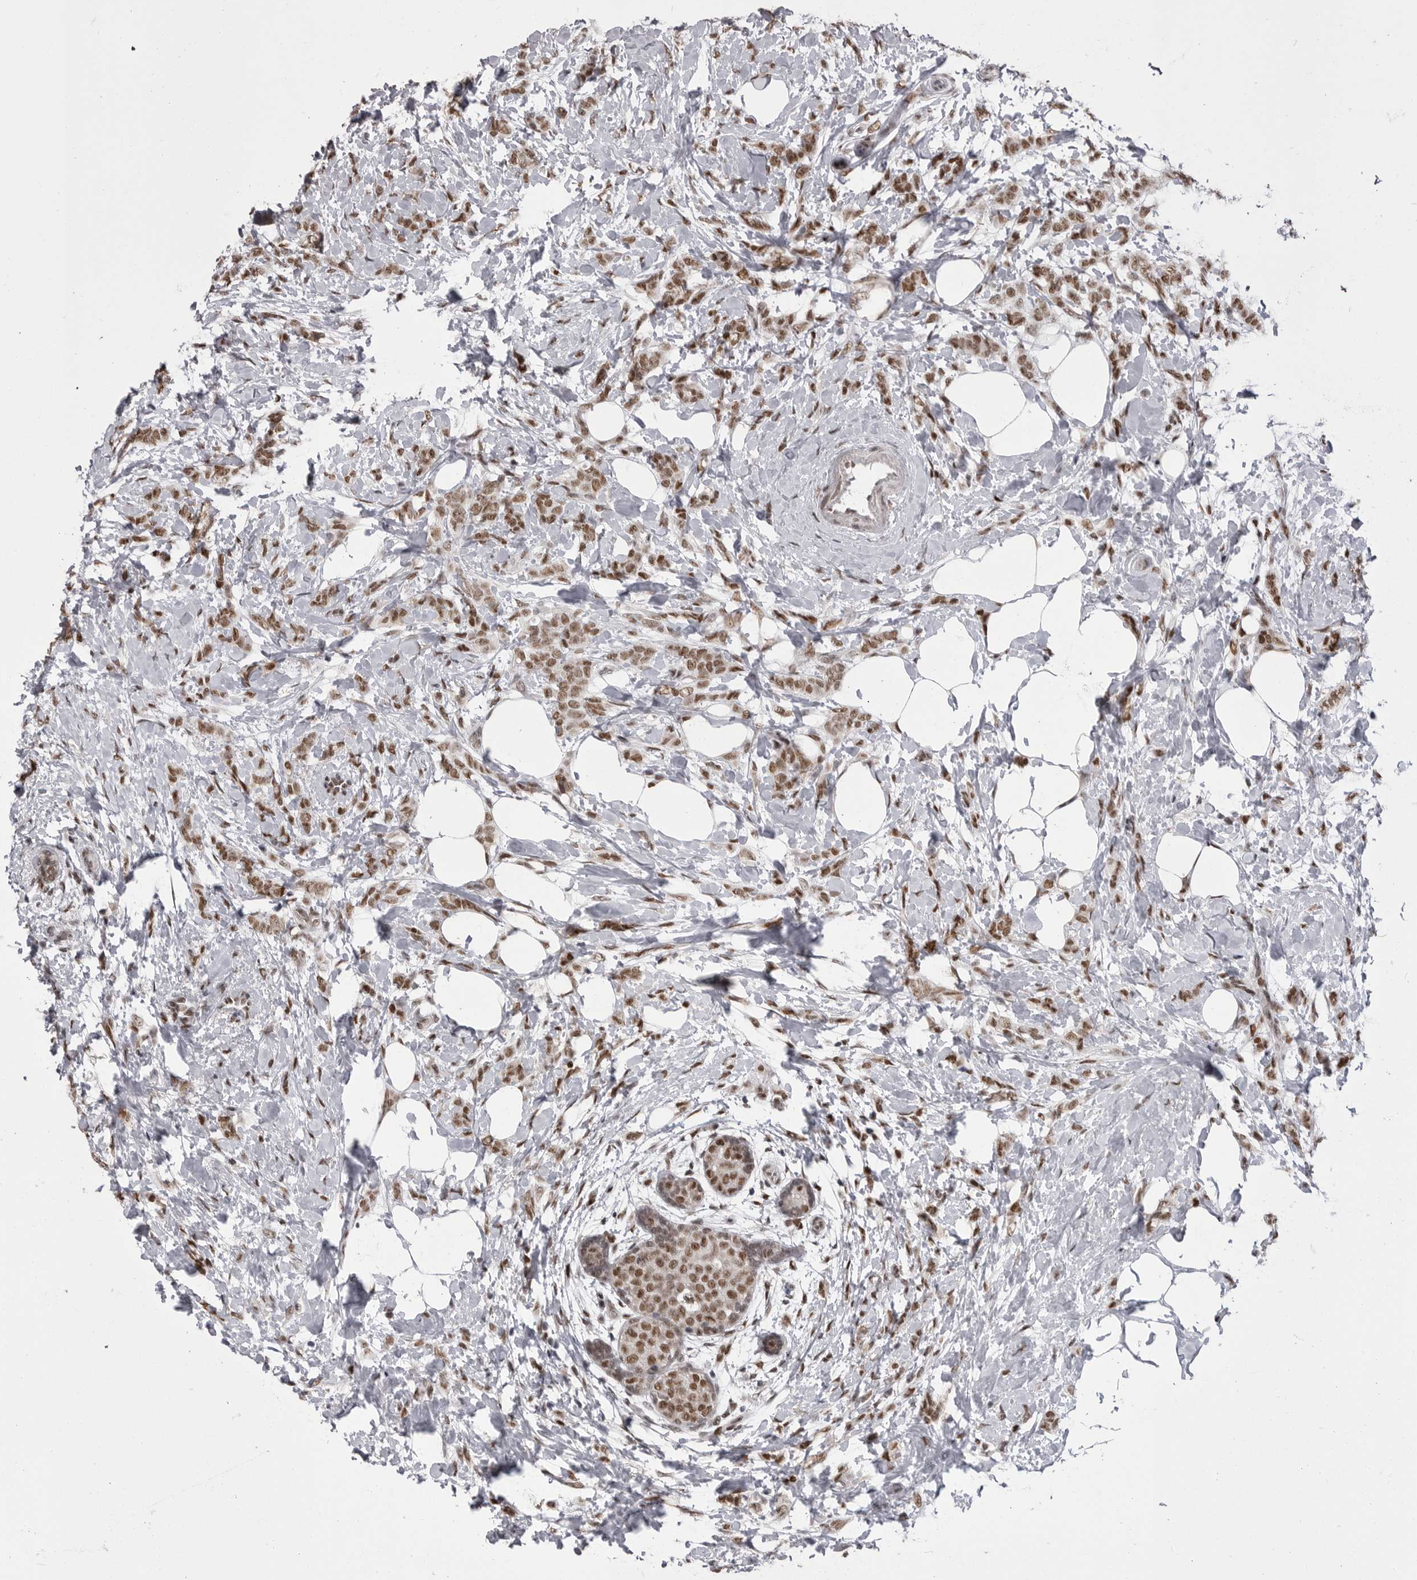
{"staining": {"intensity": "moderate", "quantity": ">75%", "location": "nuclear"}, "tissue": "breast cancer", "cell_type": "Tumor cells", "image_type": "cancer", "snomed": [{"axis": "morphology", "description": "Lobular carcinoma, in situ"}, {"axis": "morphology", "description": "Lobular carcinoma"}, {"axis": "topography", "description": "Breast"}], "caption": "Lobular carcinoma (breast) stained with a brown dye displays moderate nuclear positive expression in about >75% of tumor cells.", "gene": "MEPCE", "patient": {"sex": "female", "age": 41}}